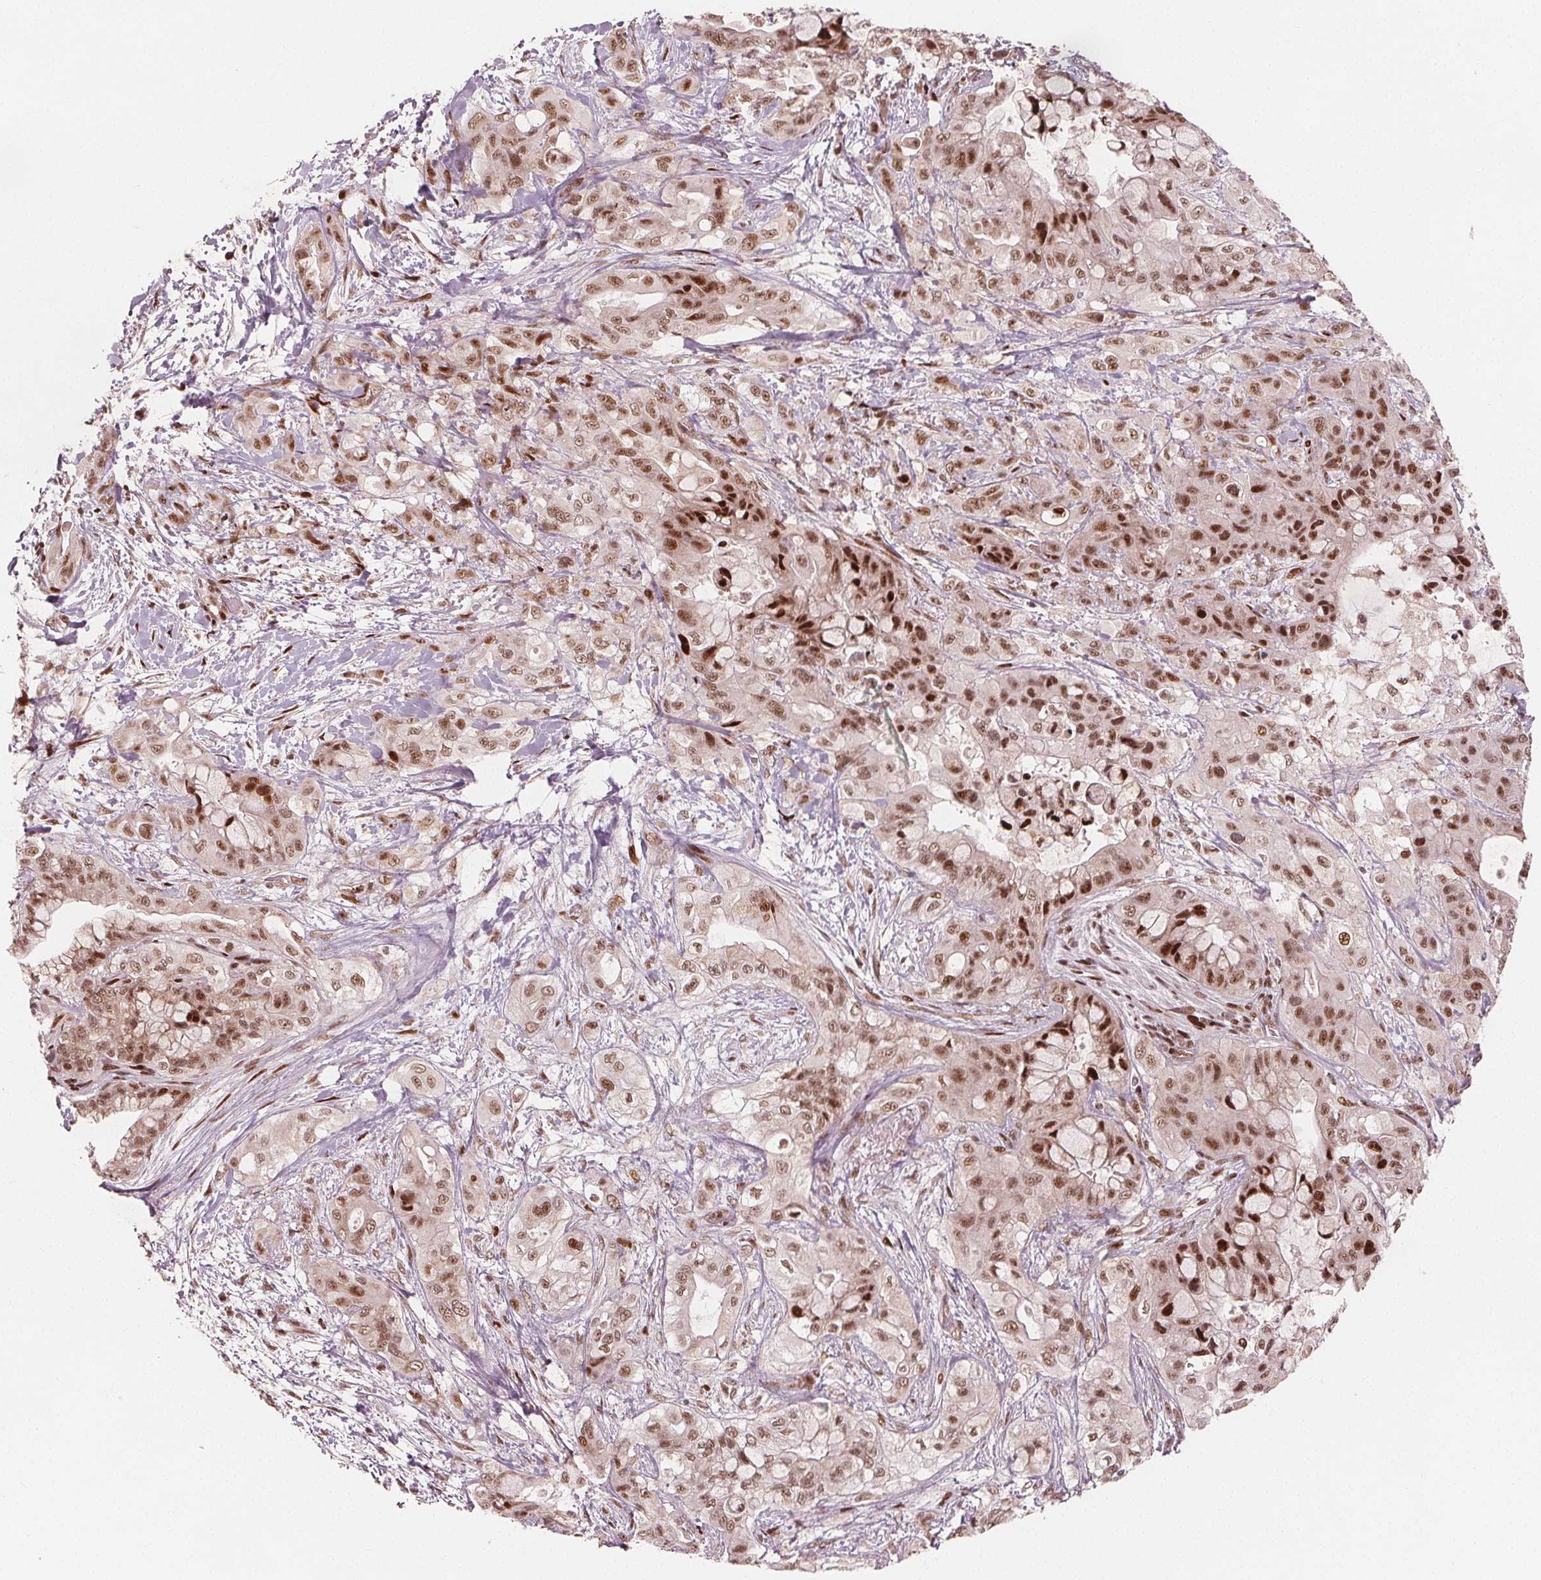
{"staining": {"intensity": "moderate", "quantity": ">75%", "location": "nuclear"}, "tissue": "pancreatic cancer", "cell_type": "Tumor cells", "image_type": "cancer", "snomed": [{"axis": "morphology", "description": "Adenocarcinoma, NOS"}, {"axis": "topography", "description": "Pancreas"}], "caption": "DAB immunohistochemical staining of human pancreatic cancer (adenocarcinoma) reveals moderate nuclear protein staining in approximately >75% of tumor cells.", "gene": "SNRNP35", "patient": {"sex": "male", "age": 71}}